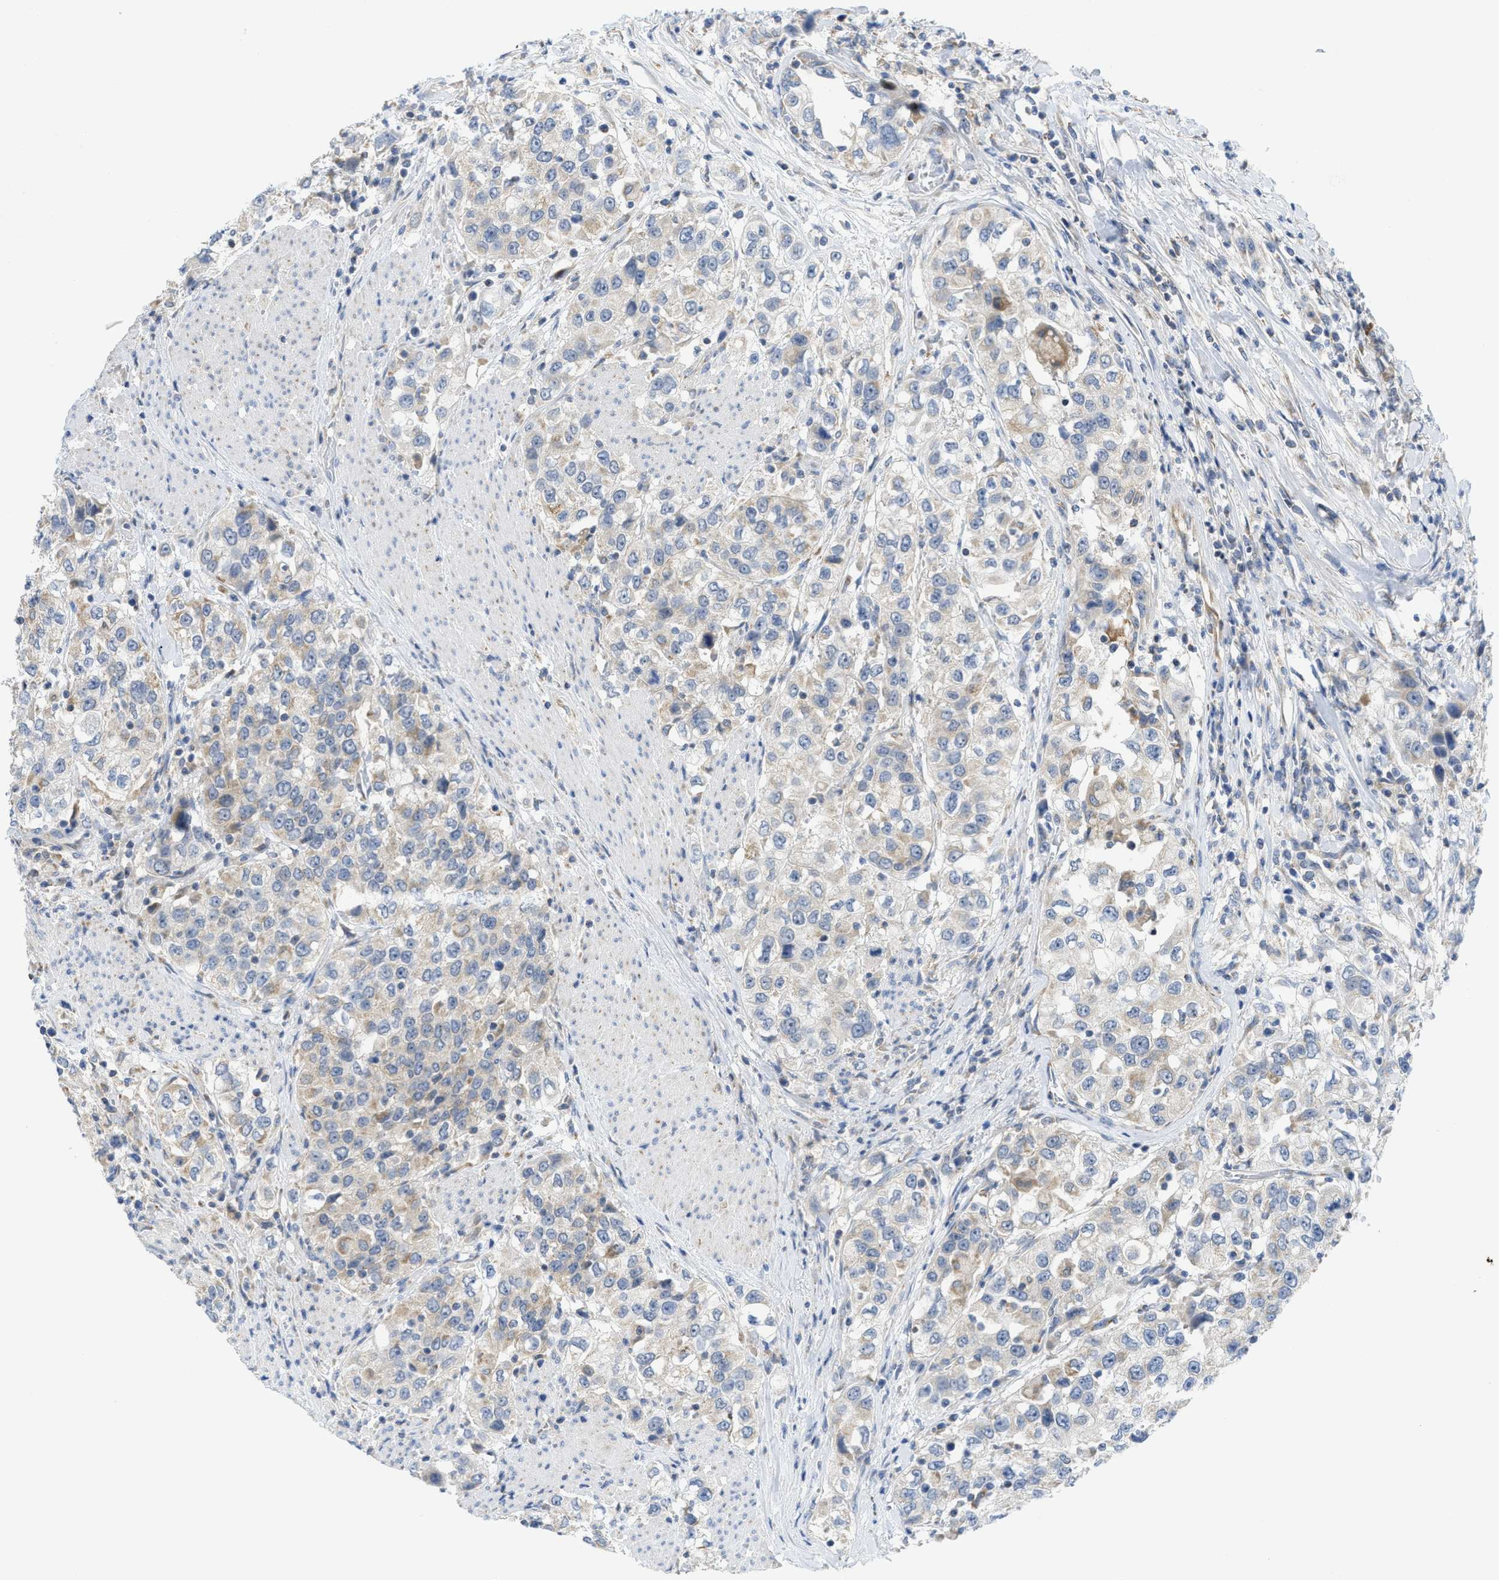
{"staining": {"intensity": "weak", "quantity": "<25%", "location": "cytoplasmic/membranous"}, "tissue": "urothelial cancer", "cell_type": "Tumor cells", "image_type": "cancer", "snomed": [{"axis": "morphology", "description": "Urothelial carcinoma, High grade"}, {"axis": "topography", "description": "Urinary bladder"}], "caption": "This image is of urothelial cancer stained with immunohistochemistry to label a protein in brown with the nuclei are counter-stained blue. There is no expression in tumor cells. (Stains: DAB (3,3'-diaminobenzidine) immunohistochemistry with hematoxylin counter stain, Microscopy: brightfield microscopy at high magnification).", "gene": "GATD3", "patient": {"sex": "female", "age": 80}}